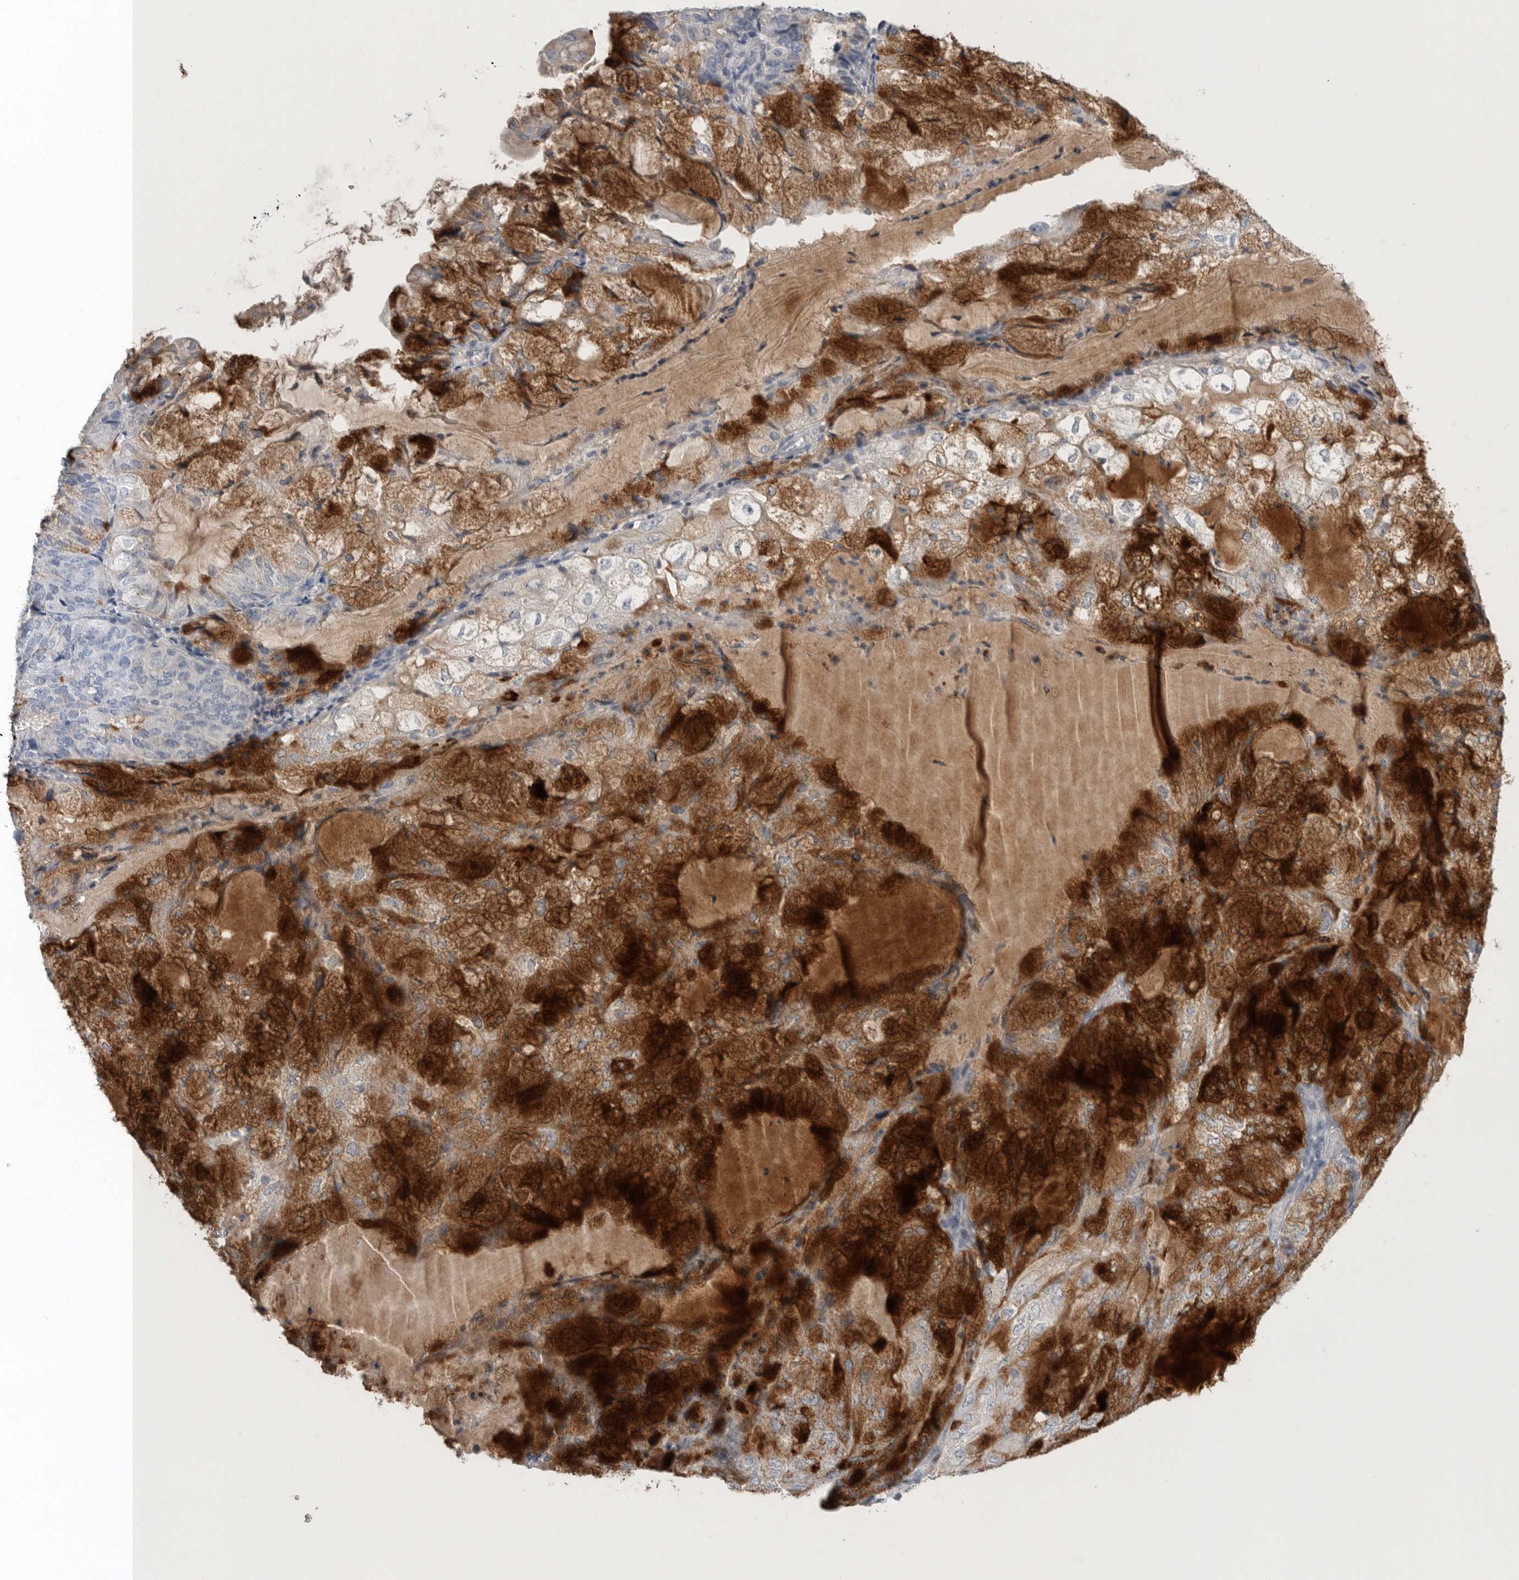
{"staining": {"intensity": "strong", "quantity": "25%-75%", "location": "cytoplasmic/membranous"}, "tissue": "endometrial cancer", "cell_type": "Tumor cells", "image_type": "cancer", "snomed": [{"axis": "morphology", "description": "Adenocarcinoma, NOS"}, {"axis": "topography", "description": "Endometrium"}], "caption": "Endometrial cancer stained for a protein demonstrates strong cytoplasmic/membranous positivity in tumor cells.", "gene": "TIMP1", "patient": {"sex": "female", "age": 81}}